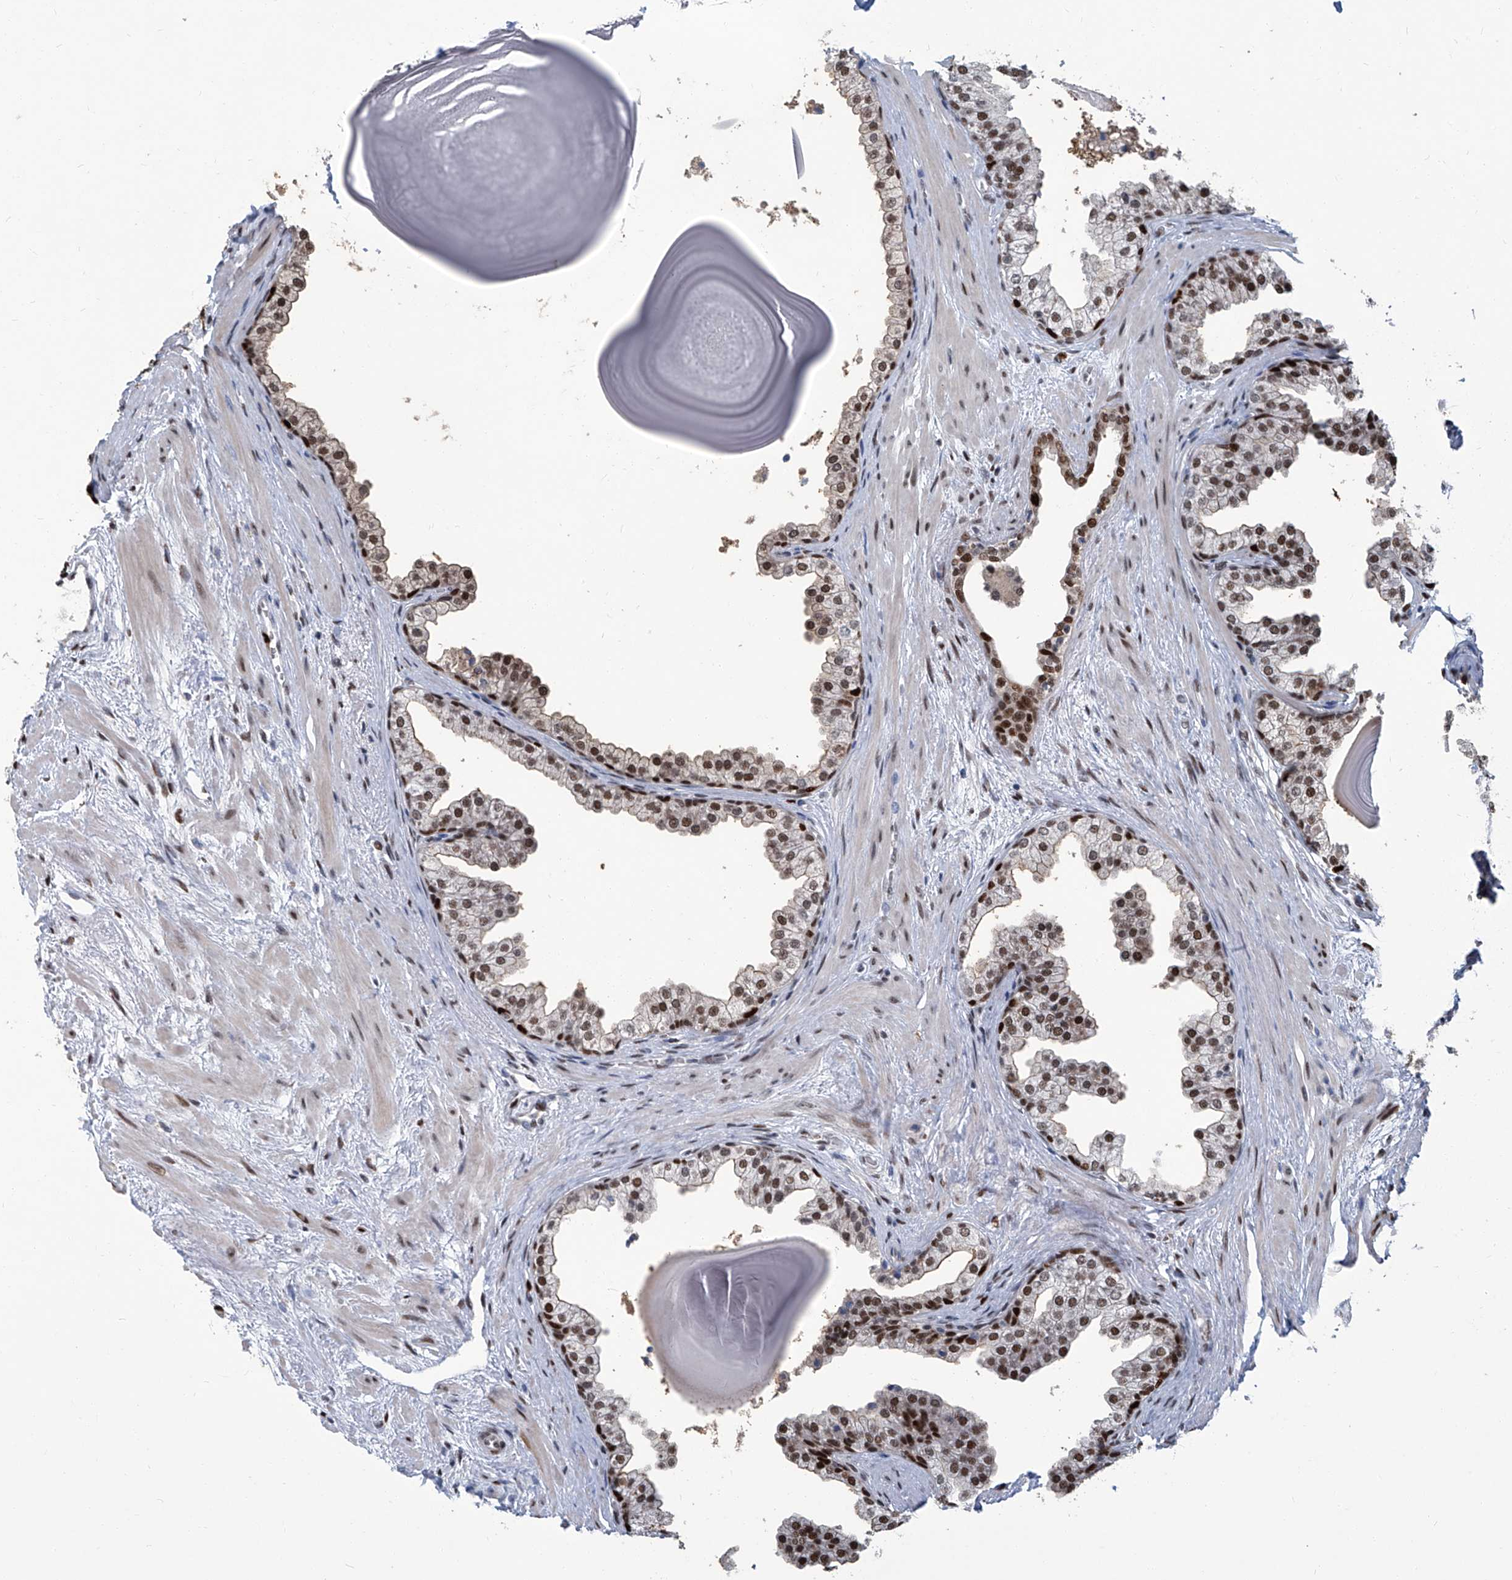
{"staining": {"intensity": "strong", "quantity": "25%-75%", "location": "nuclear"}, "tissue": "prostate", "cell_type": "Glandular cells", "image_type": "normal", "snomed": [{"axis": "morphology", "description": "Normal tissue, NOS"}, {"axis": "topography", "description": "Prostate"}], "caption": "Glandular cells demonstrate strong nuclear expression in about 25%-75% of cells in benign prostate.", "gene": "PCNA", "patient": {"sex": "male", "age": 48}}